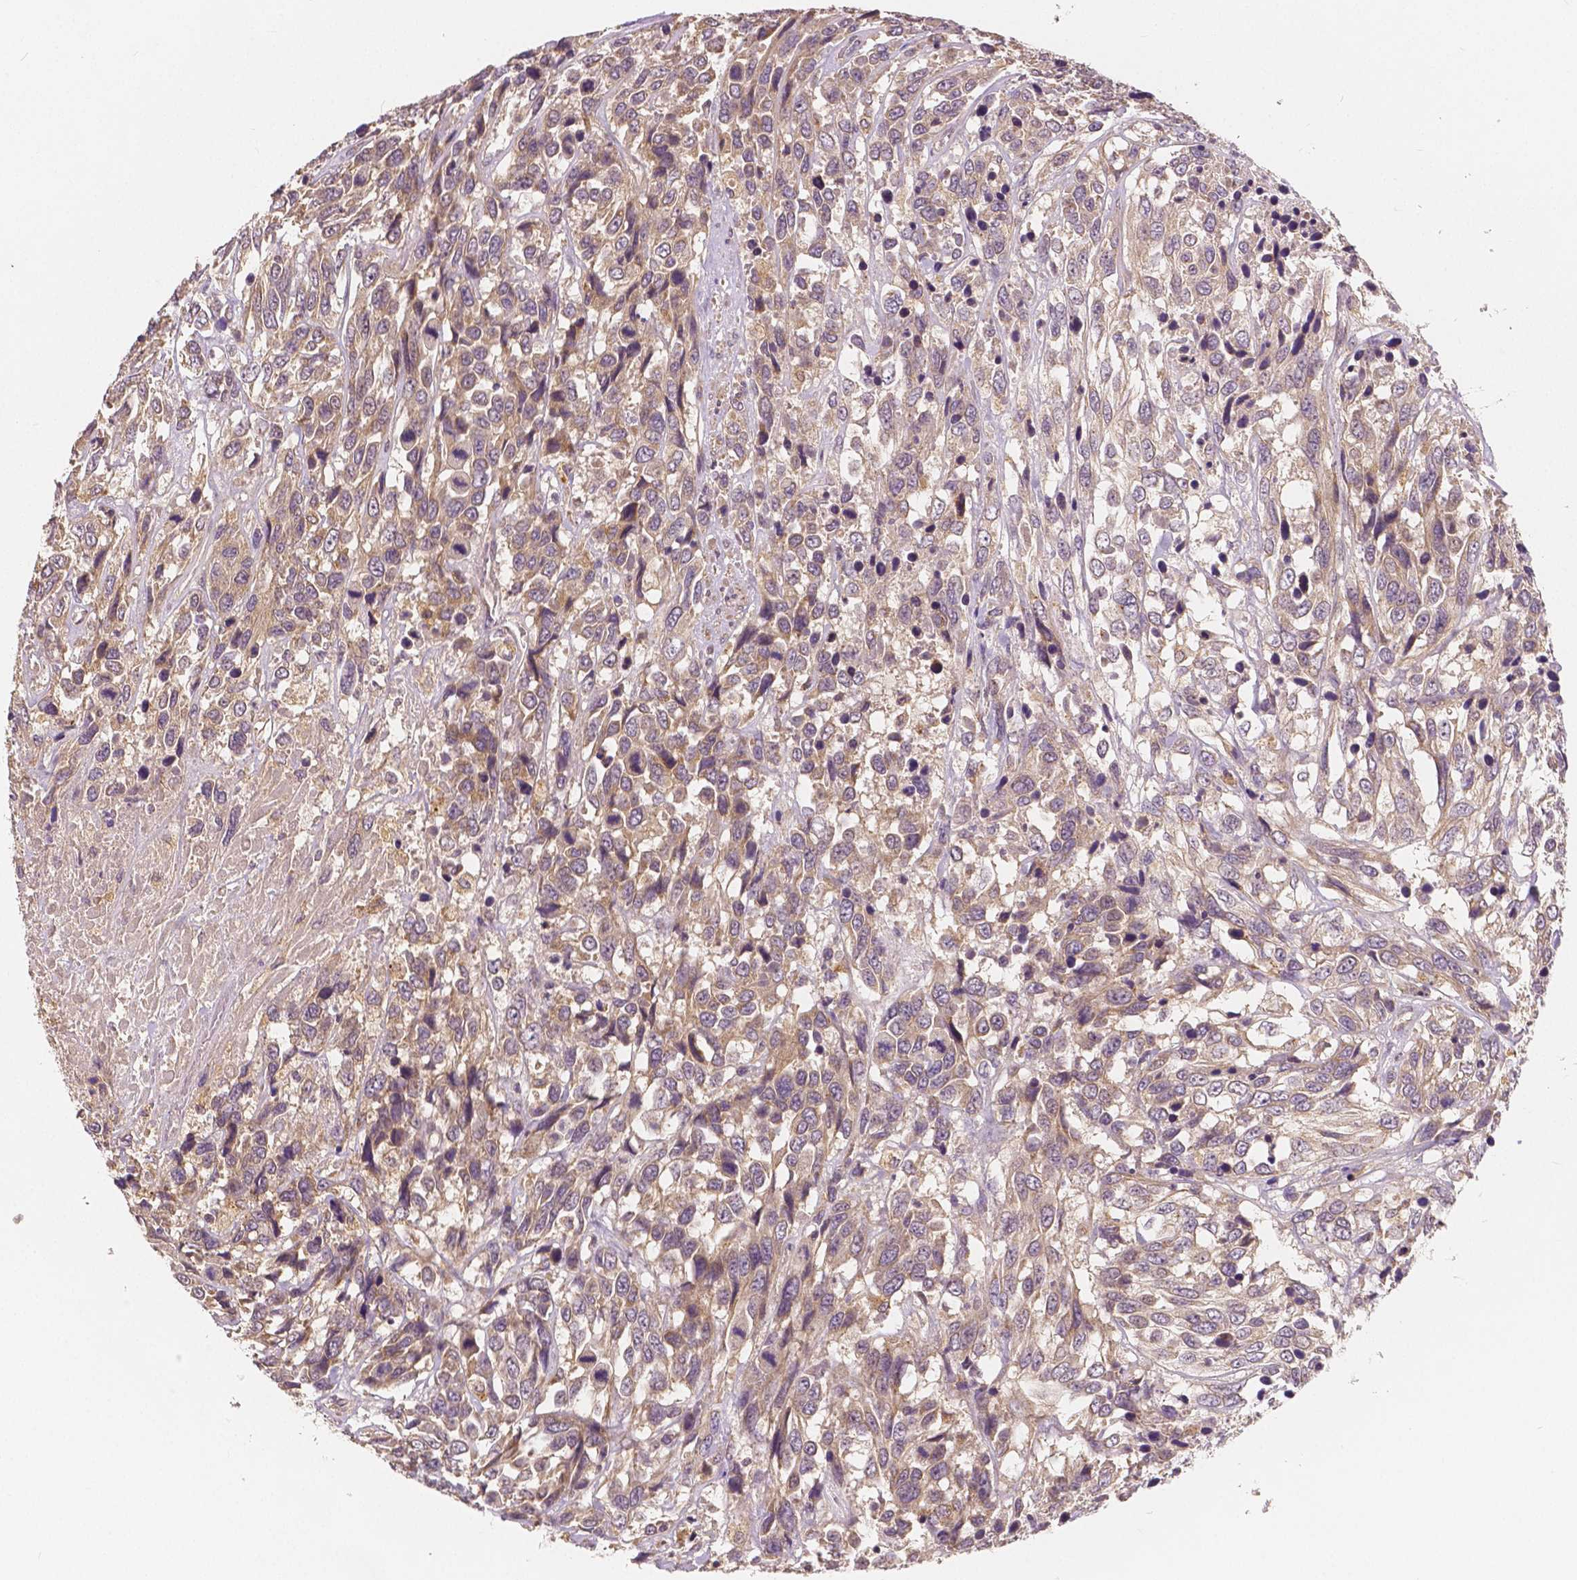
{"staining": {"intensity": "weak", "quantity": ">75%", "location": "cytoplasmic/membranous"}, "tissue": "urothelial cancer", "cell_type": "Tumor cells", "image_type": "cancer", "snomed": [{"axis": "morphology", "description": "Urothelial carcinoma, High grade"}, {"axis": "topography", "description": "Urinary bladder"}], "caption": "A low amount of weak cytoplasmic/membranous expression is identified in approximately >75% of tumor cells in urothelial carcinoma (high-grade) tissue.", "gene": "SNX12", "patient": {"sex": "female", "age": 70}}